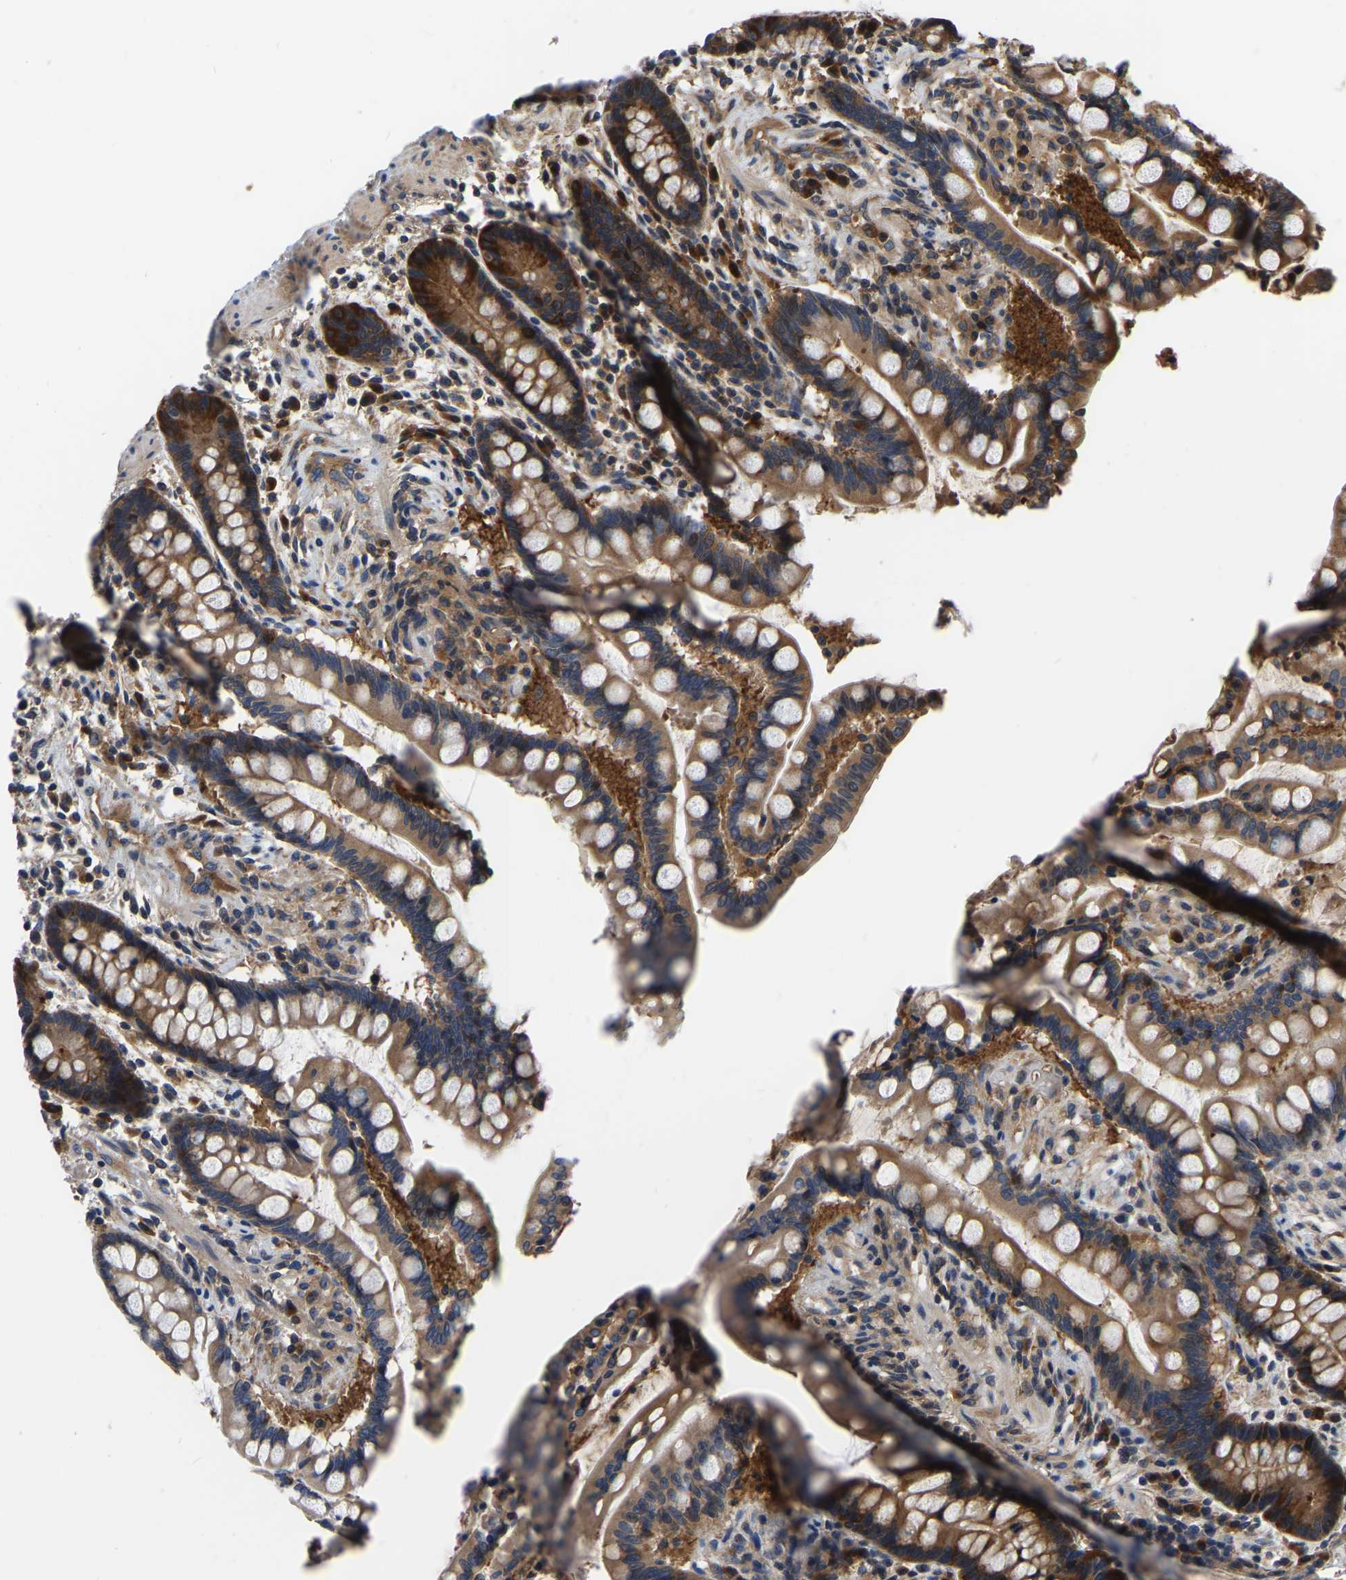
{"staining": {"intensity": "moderate", "quantity": ">75%", "location": "cytoplasmic/membranous"}, "tissue": "colon", "cell_type": "Endothelial cells", "image_type": "normal", "snomed": [{"axis": "morphology", "description": "Normal tissue, NOS"}, {"axis": "topography", "description": "Colon"}], "caption": "IHC (DAB) staining of normal colon exhibits moderate cytoplasmic/membranous protein expression in about >75% of endothelial cells. The staining is performed using DAB brown chromogen to label protein expression. The nuclei are counter-stained blue using hematoxylin.", "gene": "GARS1", "patient": {"sex": "male", "age": 73}}